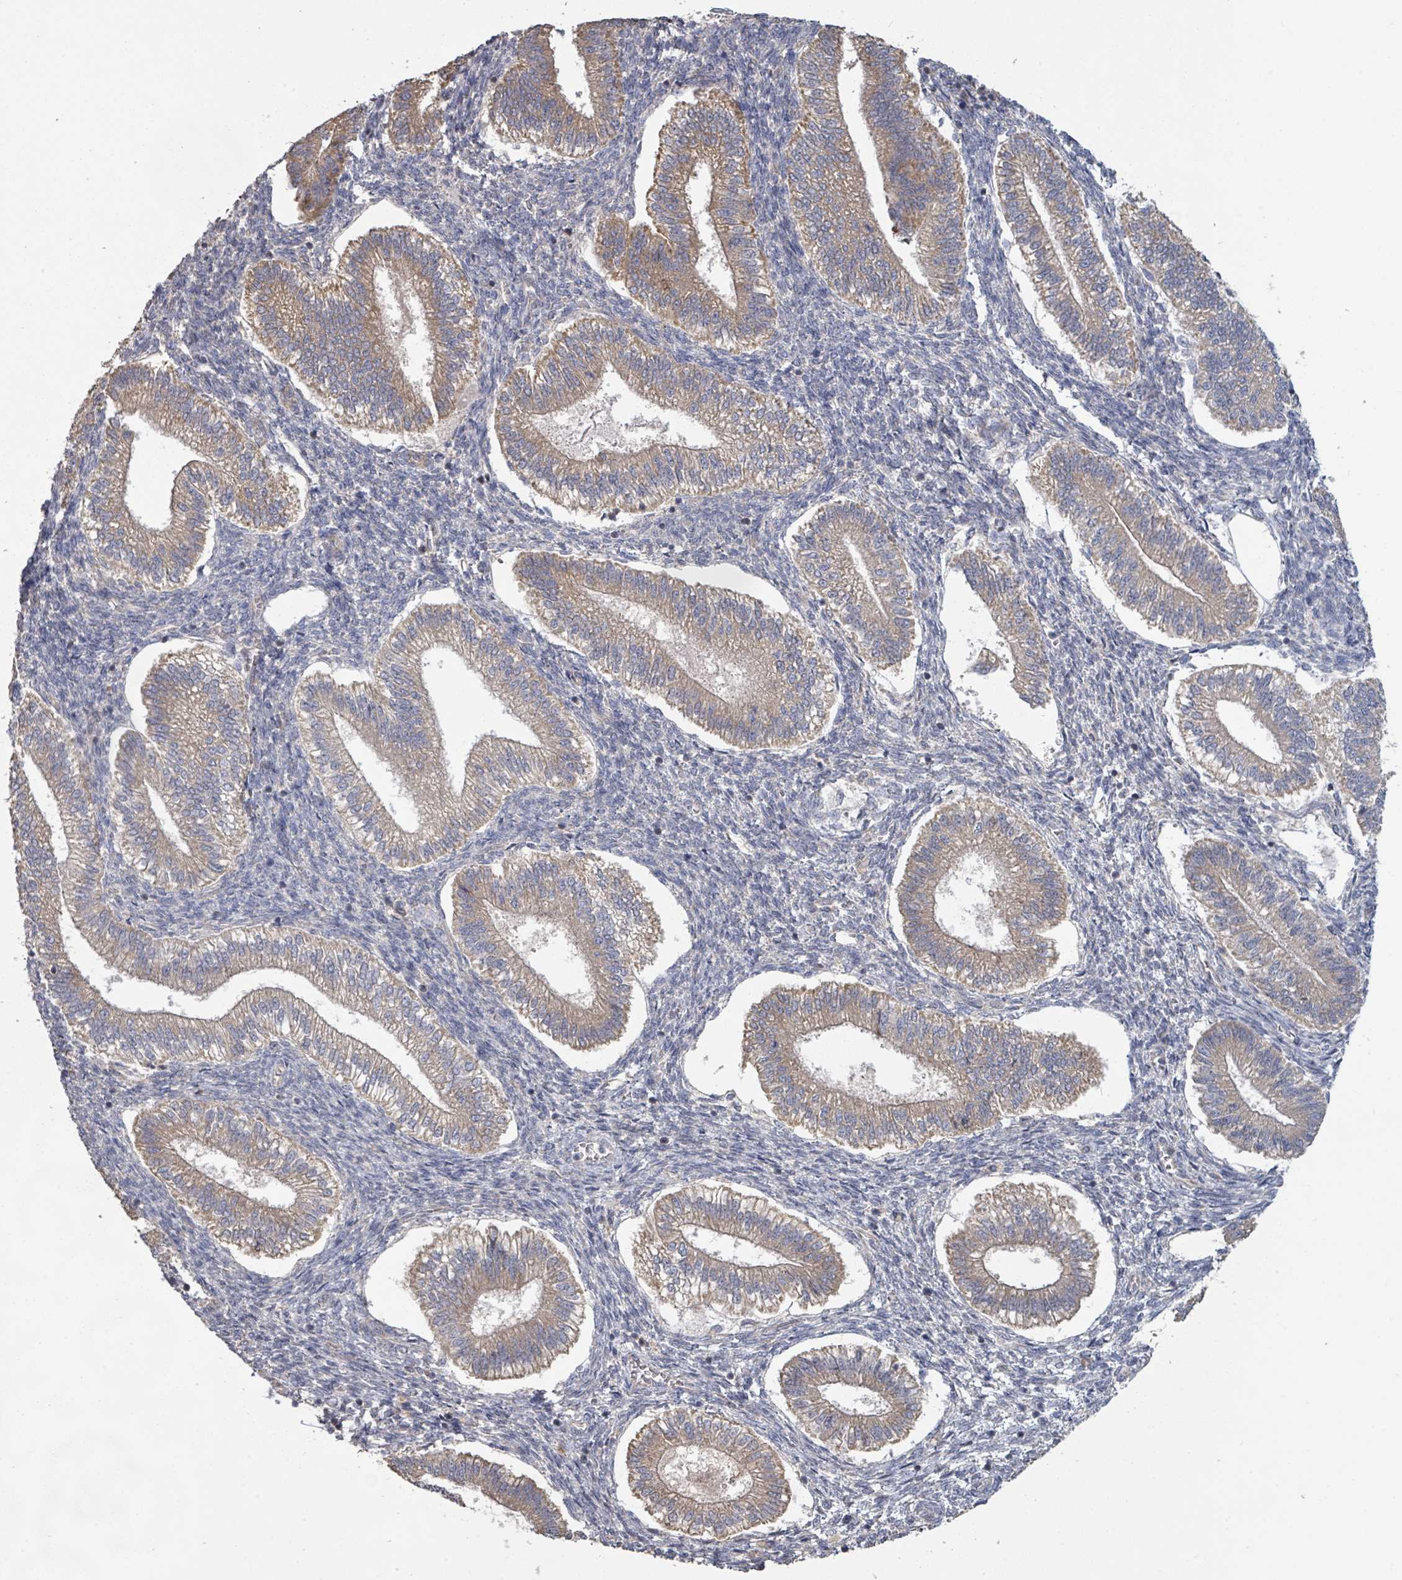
{"staining": {"intensity": "negative", "quantity": "none", "location": "none"}, "tissue": "endometrium", "cell_type": "Cells in endometrial stroma", "image_type": "normal", "snomed": [{"axis": "morphology", "description": "Normal tissue, NOS"}, {"axis": "topography", "description": "Endometrium"}], "caption": "This is an immunohistochemistry (IHC) image of unremarkable human endometrium. There is no staining in cells in endometrial stroma.", "gene": "KCNS2", "patient": {"sex": "female", "age": 25}}